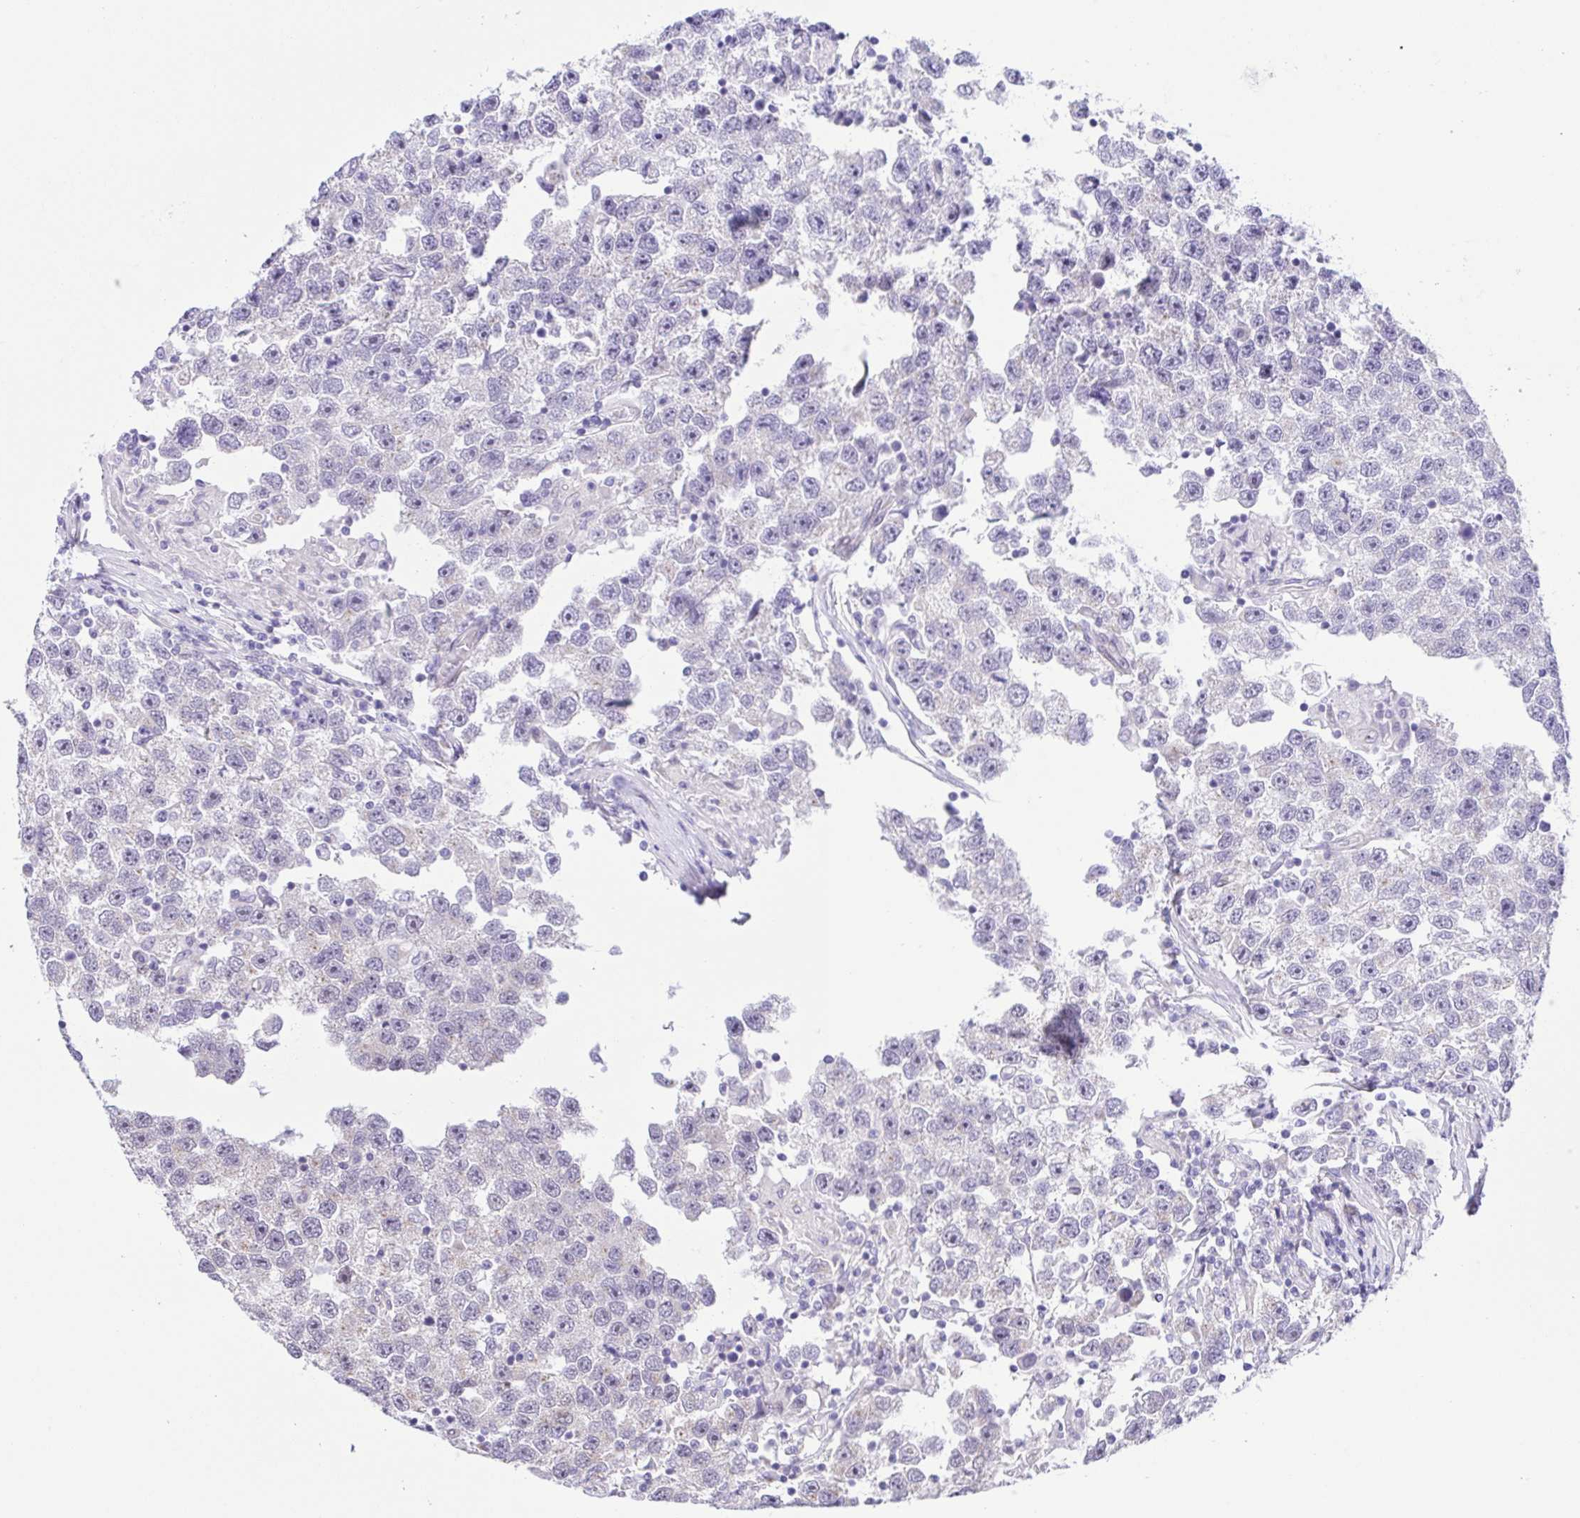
{"staining": {"intensity": "negative", "quantity": "none", "location": "none"}, "tissue": "testis cancer", "cell_type": "Tumor cells", "image_type": "cancer", "snomed": [{"axis": "morphology", "description": "Seminoma, NOS"}, {"axis": "topography", "description": "Testis"}], "caption": "A micrograph of human testis cancer (seminoma) is negative for staining in tumor cells.", "gene": "TGM3", "patient": {"sex": "male", "age": 26}}